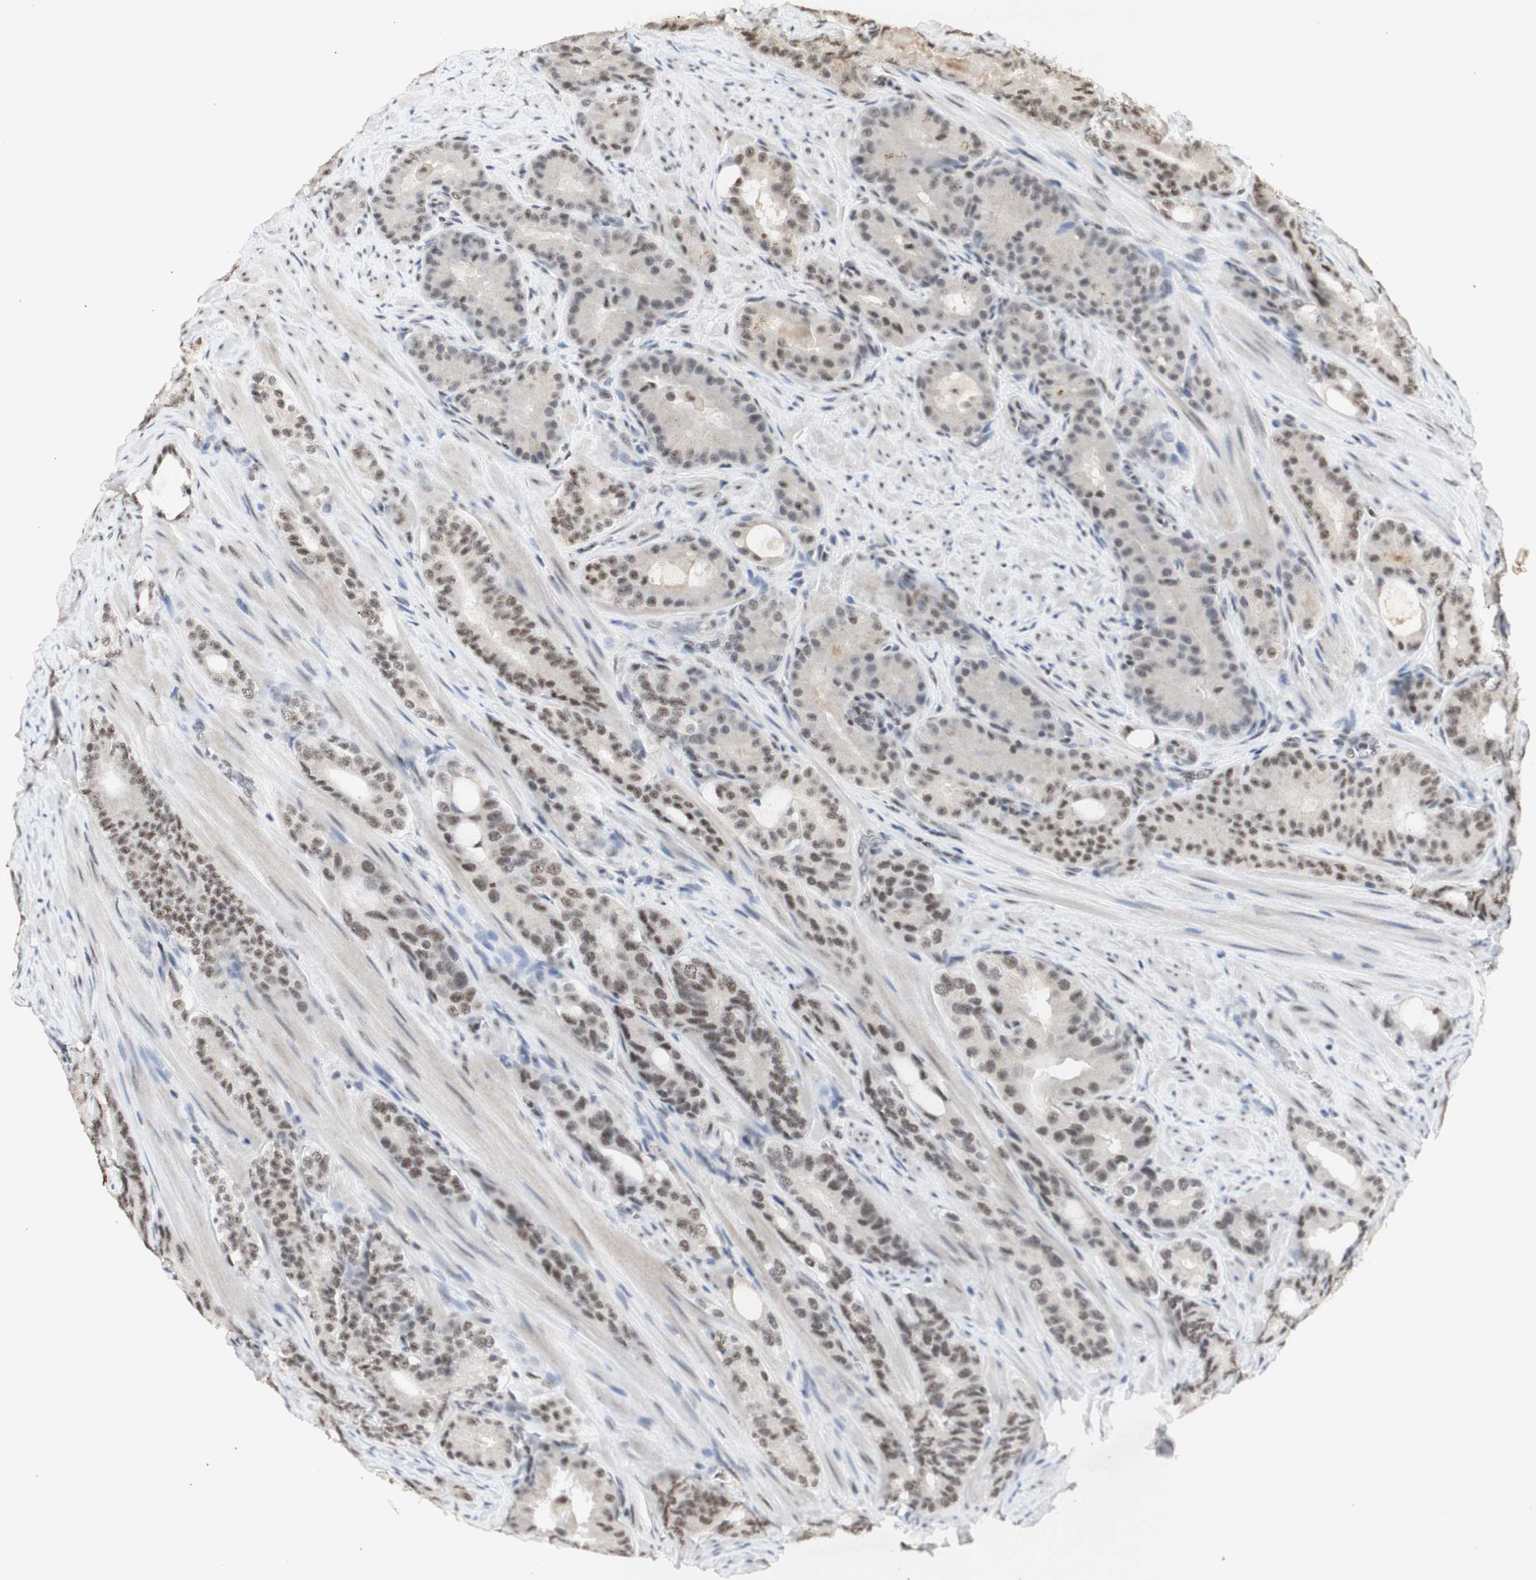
{"staining": {"intensity": "moderate", "quantity": ">75%", "location": "cytoplasmic/membranous"}, "tissue": "prostate cancer", "cell_type": "Tumor cells", "image_type": "cancer", "snomed": [{"axis": "morphology", "description": "Adenocarcinoma, Low grade"}, {"axis": "topography", "description": "Prostate"}], "caption": "The photomicrograph demonstrates staining of prostate cancer (adenocarcinoma (low-grade)), revealing moderate cytoplasmic/membranous protein positivity (brown color) within tumor cells. (brown staining indicates protein expression, while blue staining denotes nuclei).", "gene": "SNRPB", "patient": {"sex": "male", "age": 63}}